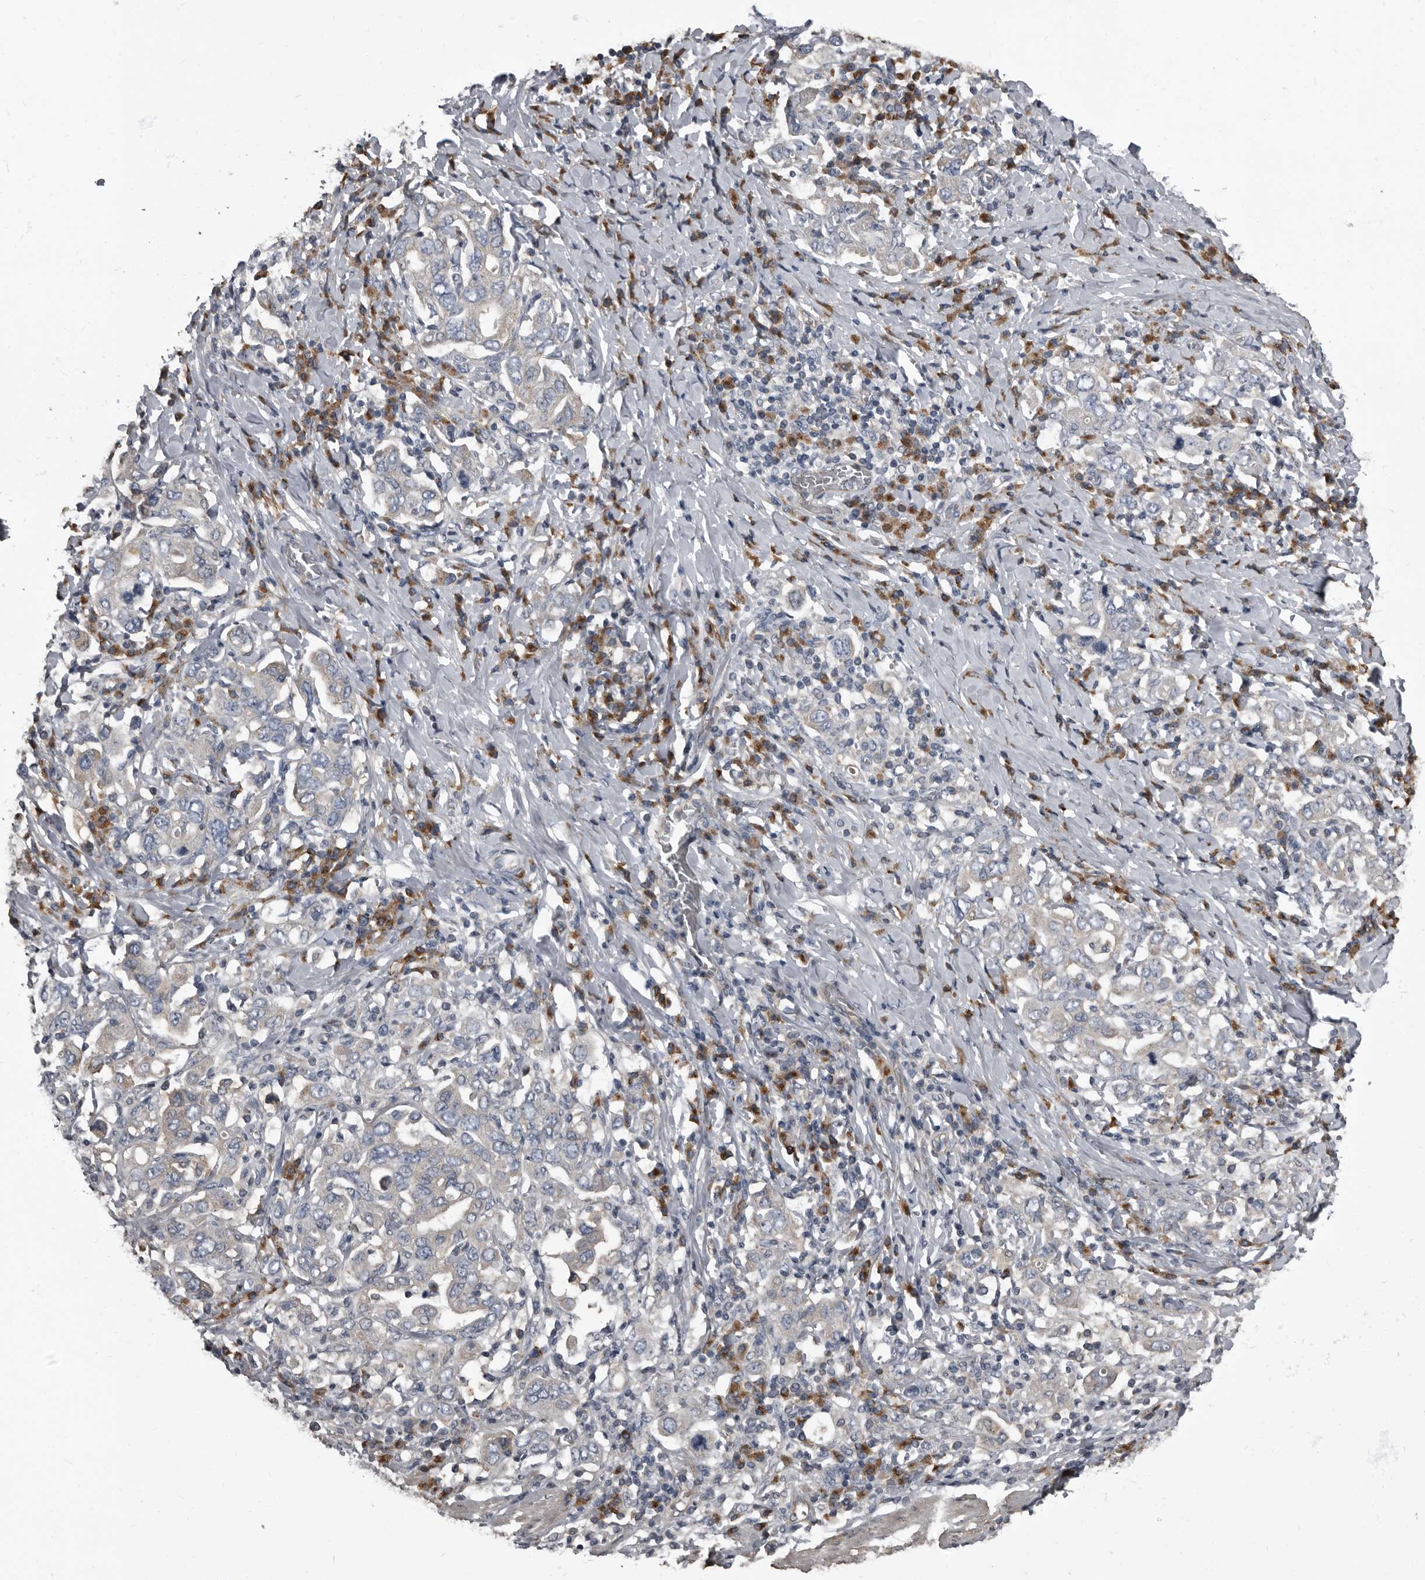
{"staining": {"intensity": "negative", "quantity": "none", "location": "none"}, "tissue": "stomach cancer", "cell_type": "Tumor cells", "image_type": "cancer", "snomed": [{"axis": "morphology", "description": "Adenocarcinoma, NOS"}, {"axis": "topography", "description": "Stomach, upper"}], "caption": "Stomach adenocarcinoma was stained to show a protein in brown. There is no significant positivity in tumor cells.", "gene": "TPD52L1", "patient": {"sex": "male", "age": 62}}